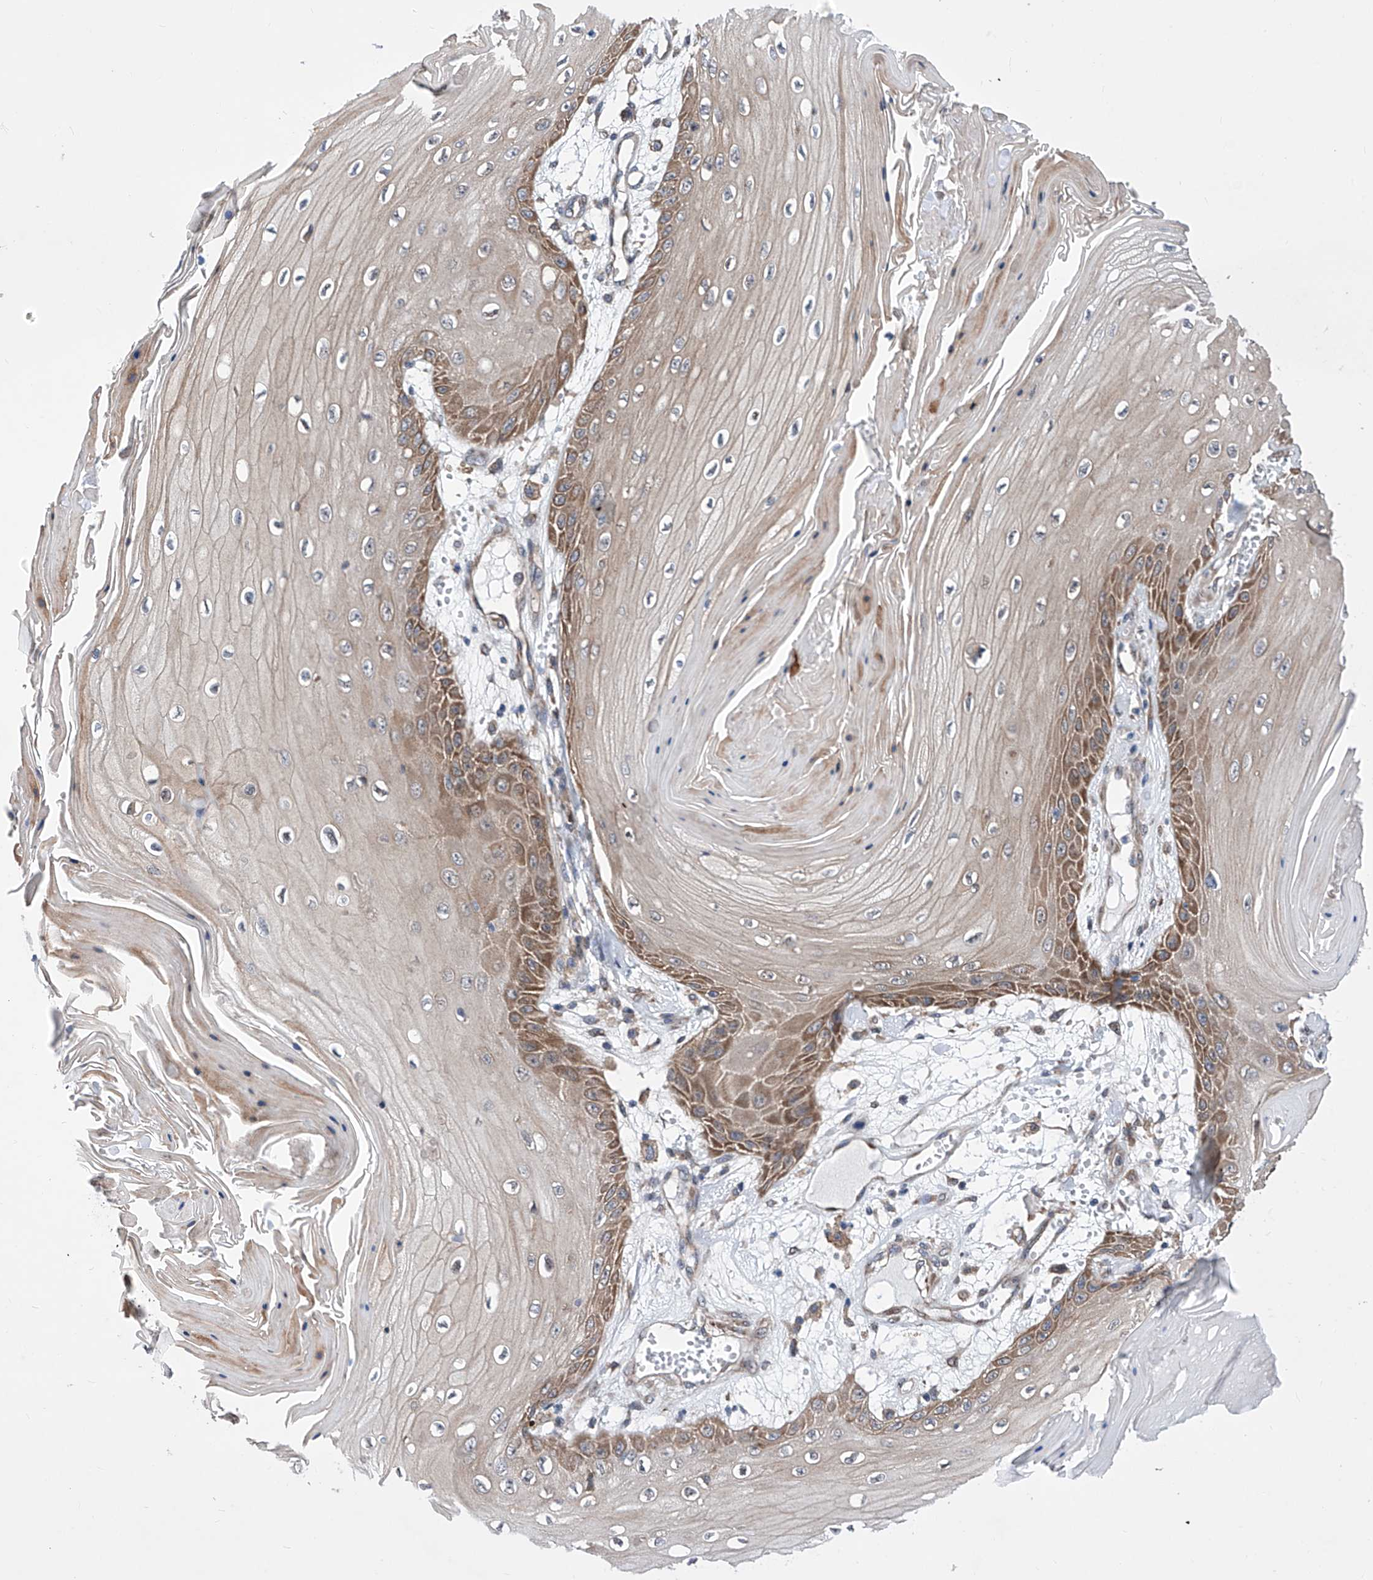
{"staining": {"intensity": "moderate", "quantity": "25%-75%", "location": "cytoplasmic/membranous"}, "tissue": "skin cancer", "cell_type": "Tumor cells", "image_type": "cancer", "snomed": [{"axis": "morphology", "description": "Squamous cell carcinoma, NOS"}, {"axis": "topography", "description": "Skin"}], "caption": "High-magnification brightfield microscopy of skin cancer stained with DAB (3,3'-diaminobenzidine) (brown) and counterstained with hematoxylin (blue). tumor cells exhibit moderate cytoplasmic/membranous positivity is seen in approximately25%-75% of cells.", "gene": "KTI12", "patient": {"sex": "male", "age": 74}}